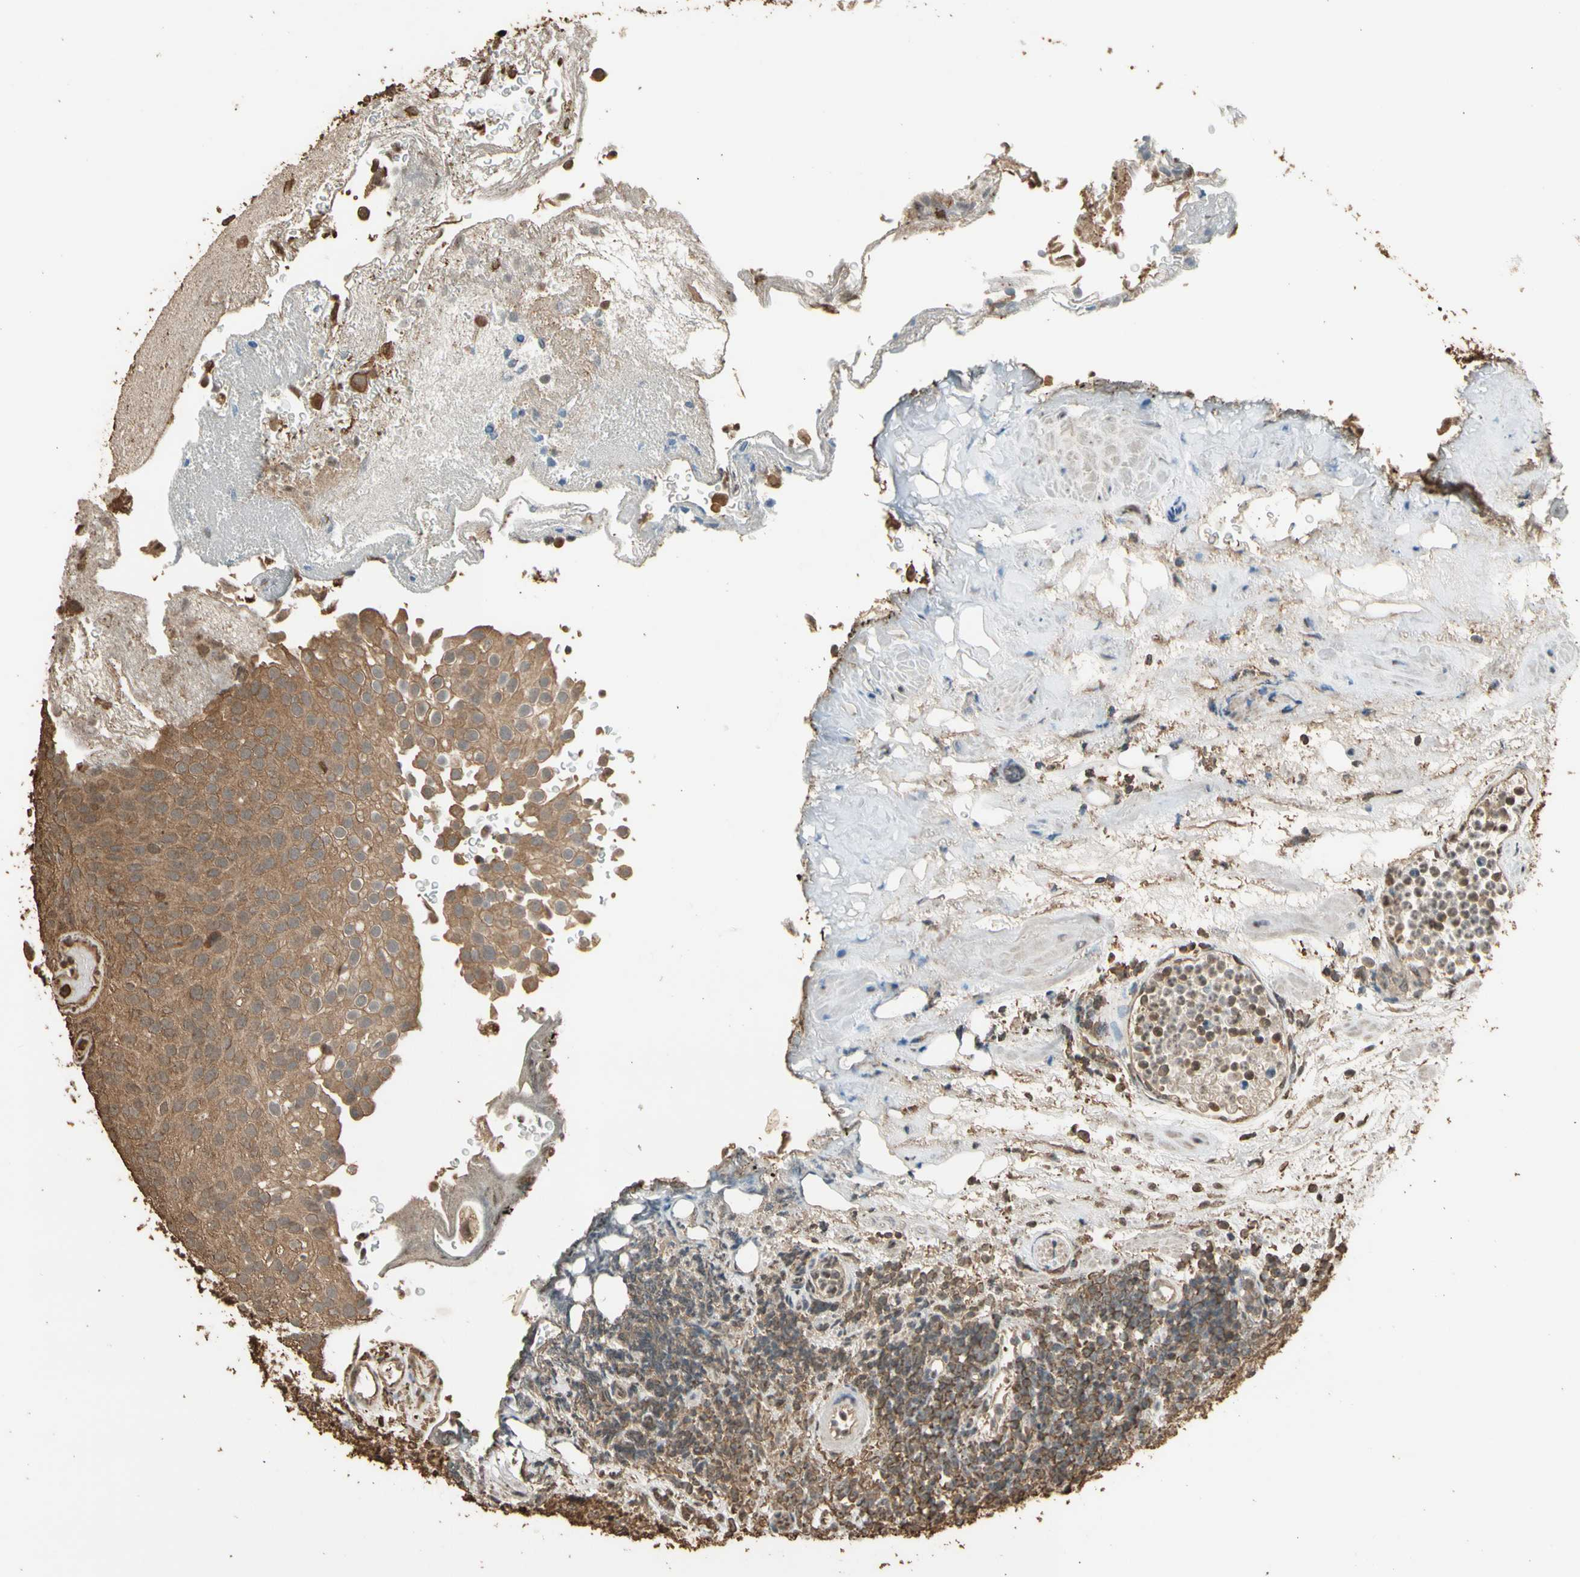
{"staining": {"intensity": "moderate", "quantity": ">75%", "location": "cytoplasmic/membranous"}, "tissue": "urothelial cancer", "cell_type": "Tumor cells", "image_type": "cancer", "snomed": [{"axis": "morphology", "description": "Urothelial carcinoma, Low grade"}, {"axis": "topography", "description": "Urinary bladder"}], "caption": "Immunohistochemistry (IHC) image of neoplastic tissue: human urothelial cancer stained using immunohistochemistry reveals medium levels of moderate protein expression localized specifically in the cytoplasmic/membranous of tumor cells, appearing as a cytoplasmic/membranous brown color.", "gene": "TNFSF13B", "patient": {"sex": "male", "age": 78}}